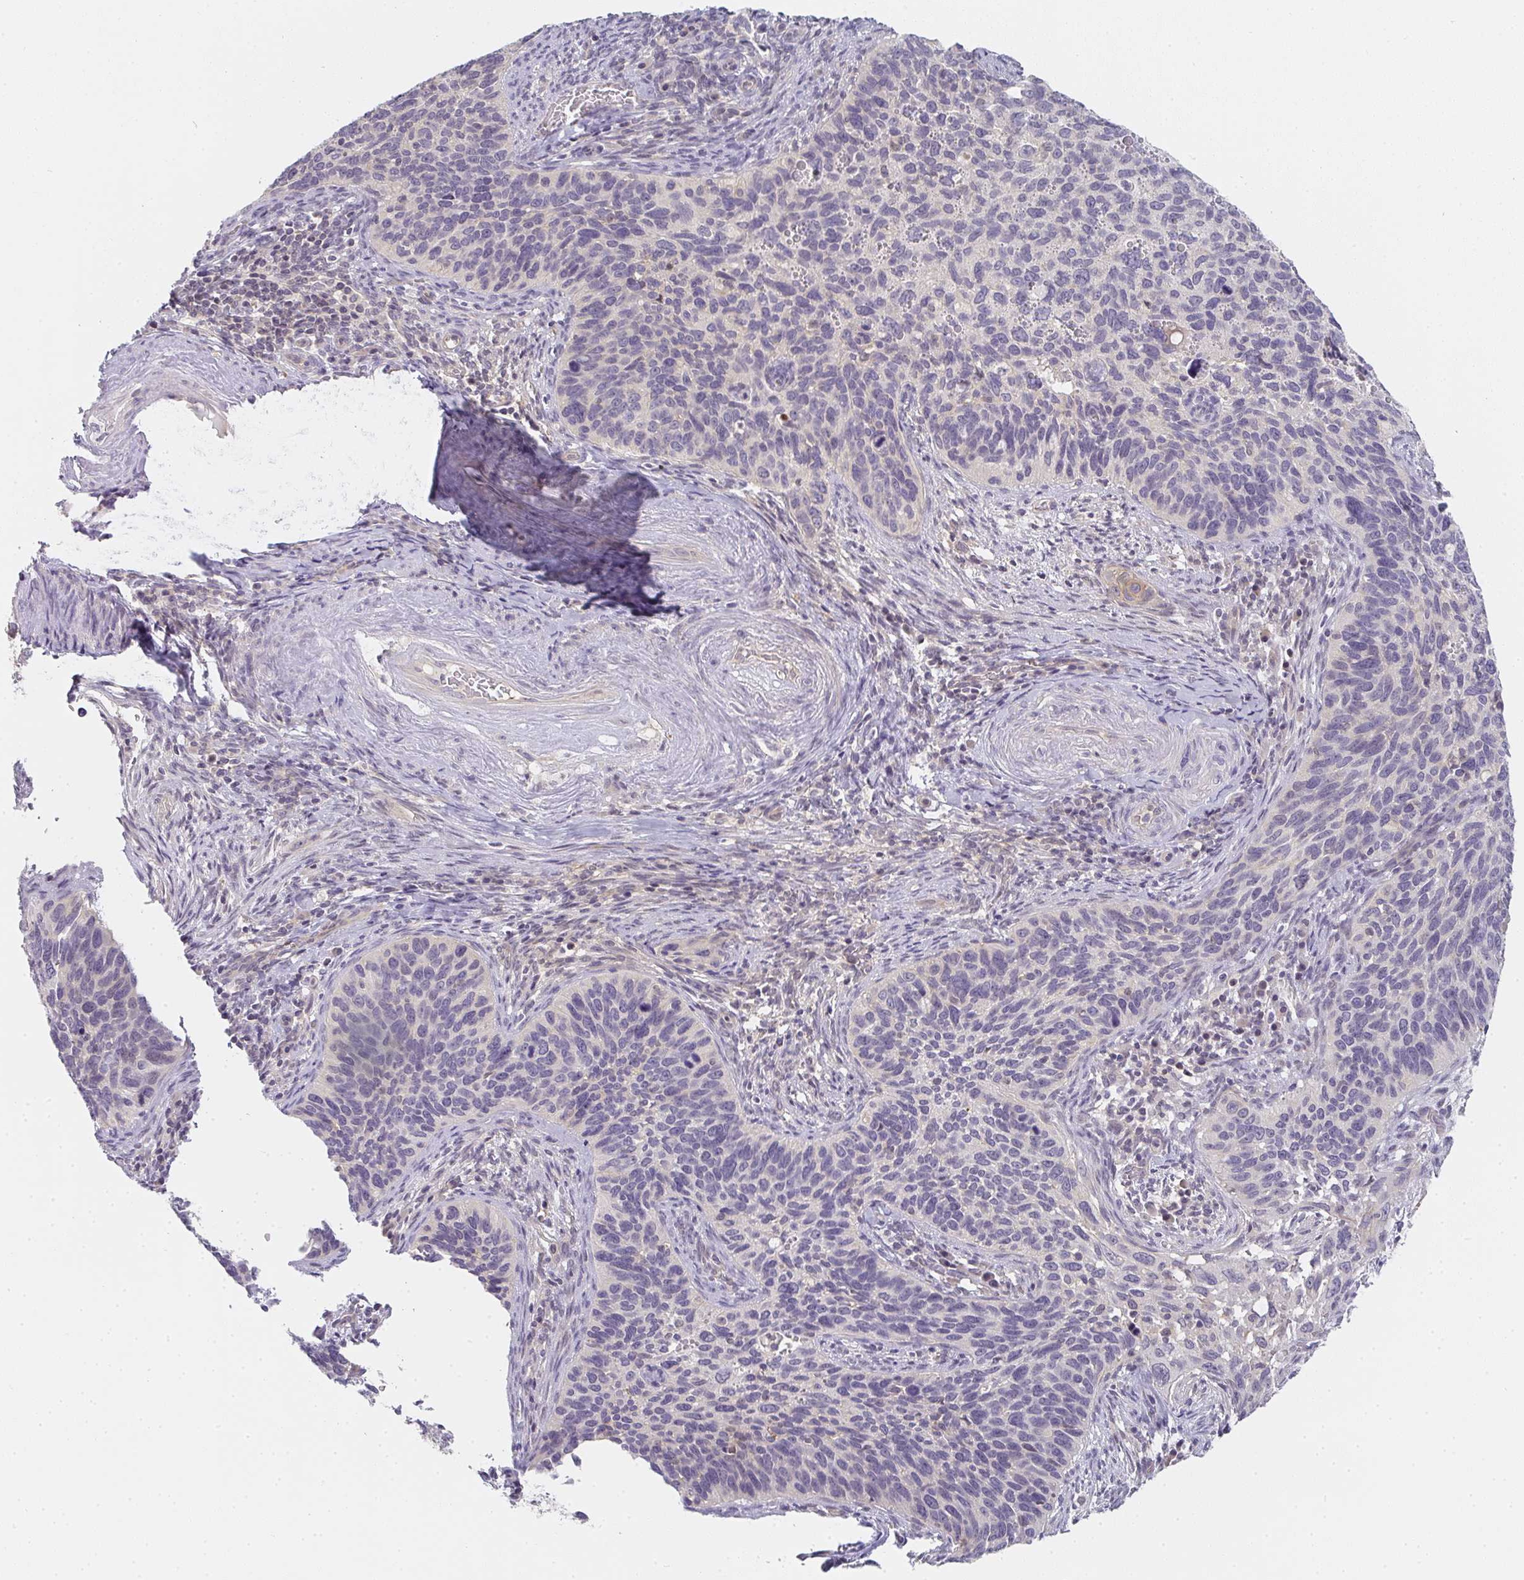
{"staining": {"intensity": "negative", "quantity": "none", "location": "none"}, "tissue": "cervical cancer", "cell_type": "Tumor cells", "image_type": "cancer", "snomed": [{"axis": "morphology", "description": "Squamous cell carcinoma, NOS"}, {"axis": "topography", "description": "Cervix"}], "caption": "Immunohistochemistry (IHC) of human cervical squamous cell carcinoma demonstrates no expression in tumor cells.", "gene": "GSDMB", "patient": {"sex": "female", "age": 51}}